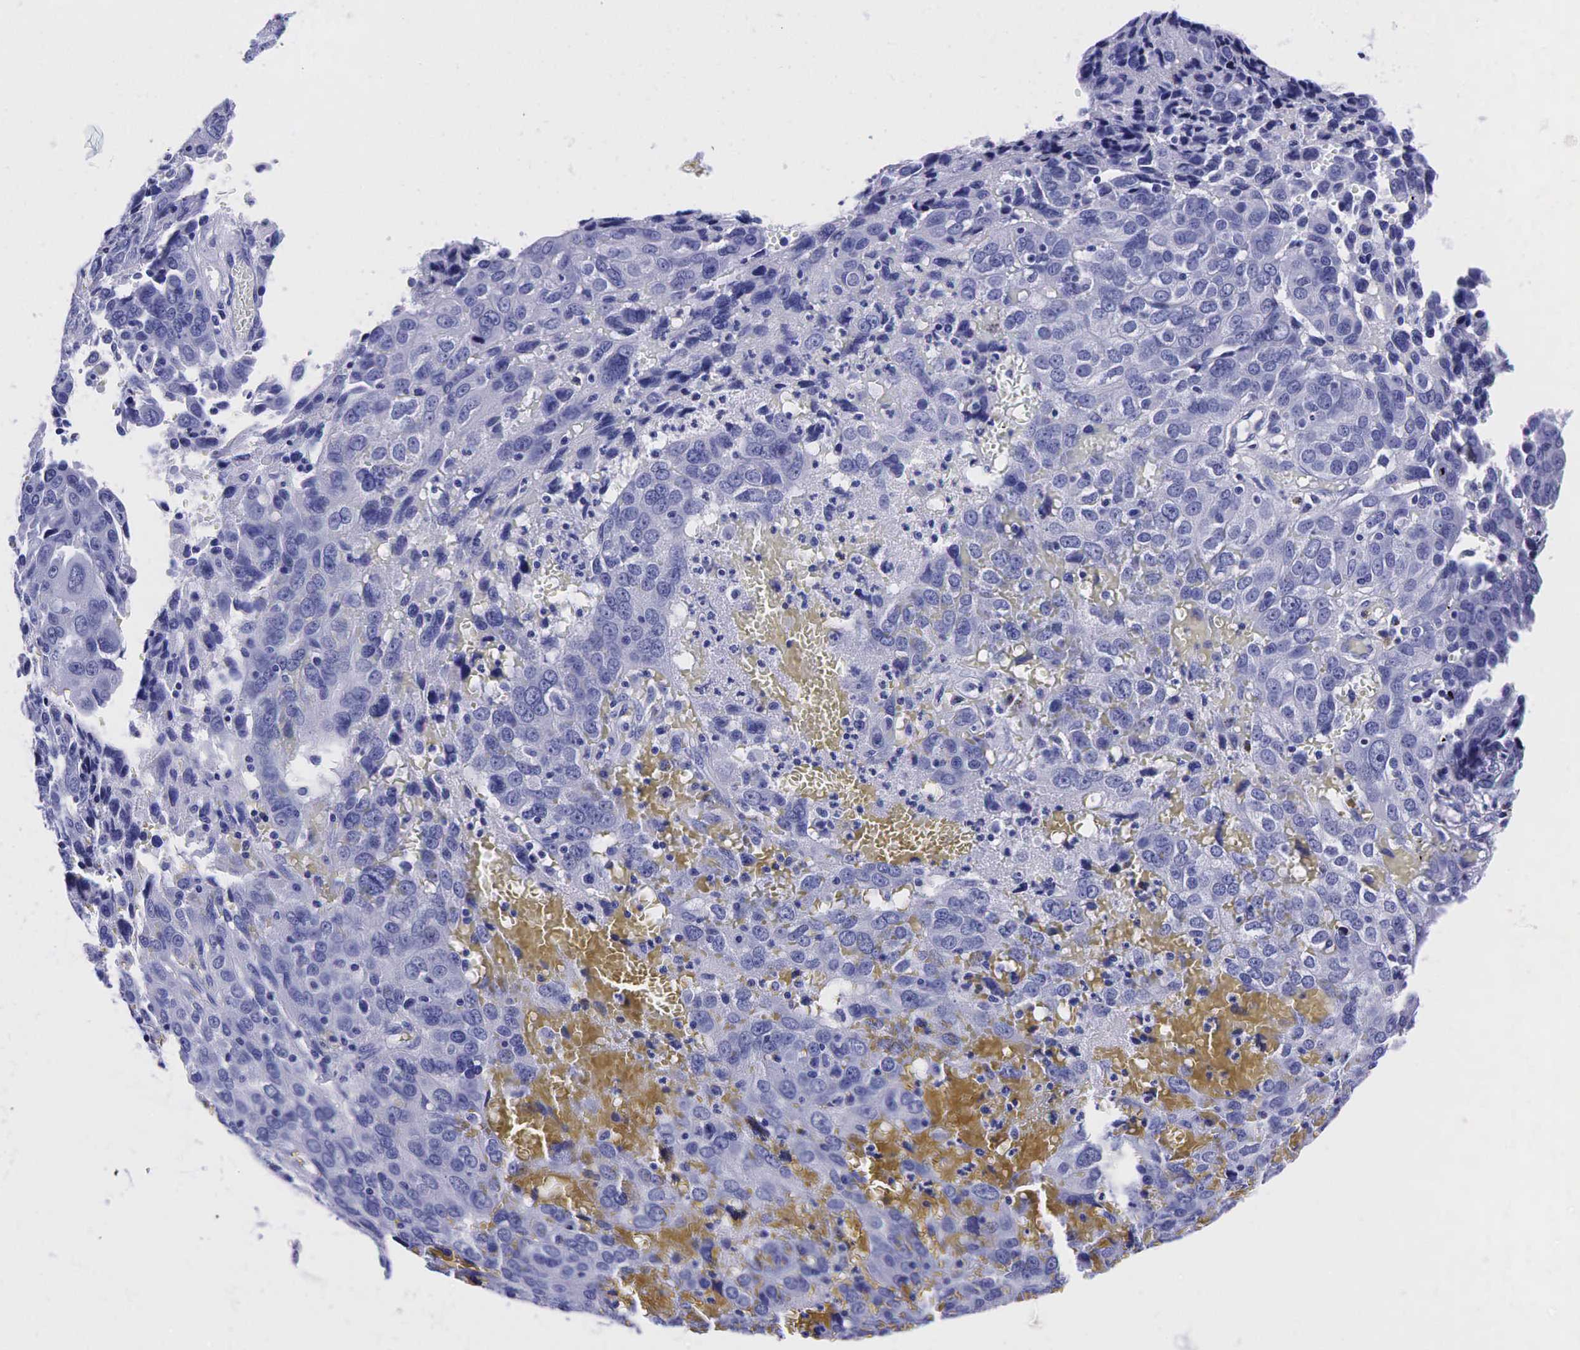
{"staining": {"intensity": "negative", "quantity": "none", "location": "none"}, "tissue": "ovarian cancer", "cell_type": "Tumor cells", "image_type": "cancer", "snomed": [{"axis": "morphology", "description": "Carcinoma, endometroid"}, {"axis": "topography", "description": "Ovary"}], "caption": "A high-resolution image shows immunohistochemistry staining of ovarian cancer (endometroid carcinoma), which demonstrates no significant staining in tumor cells.", "gene": "TG", "patient": {"sex": "female", "age": 75}}